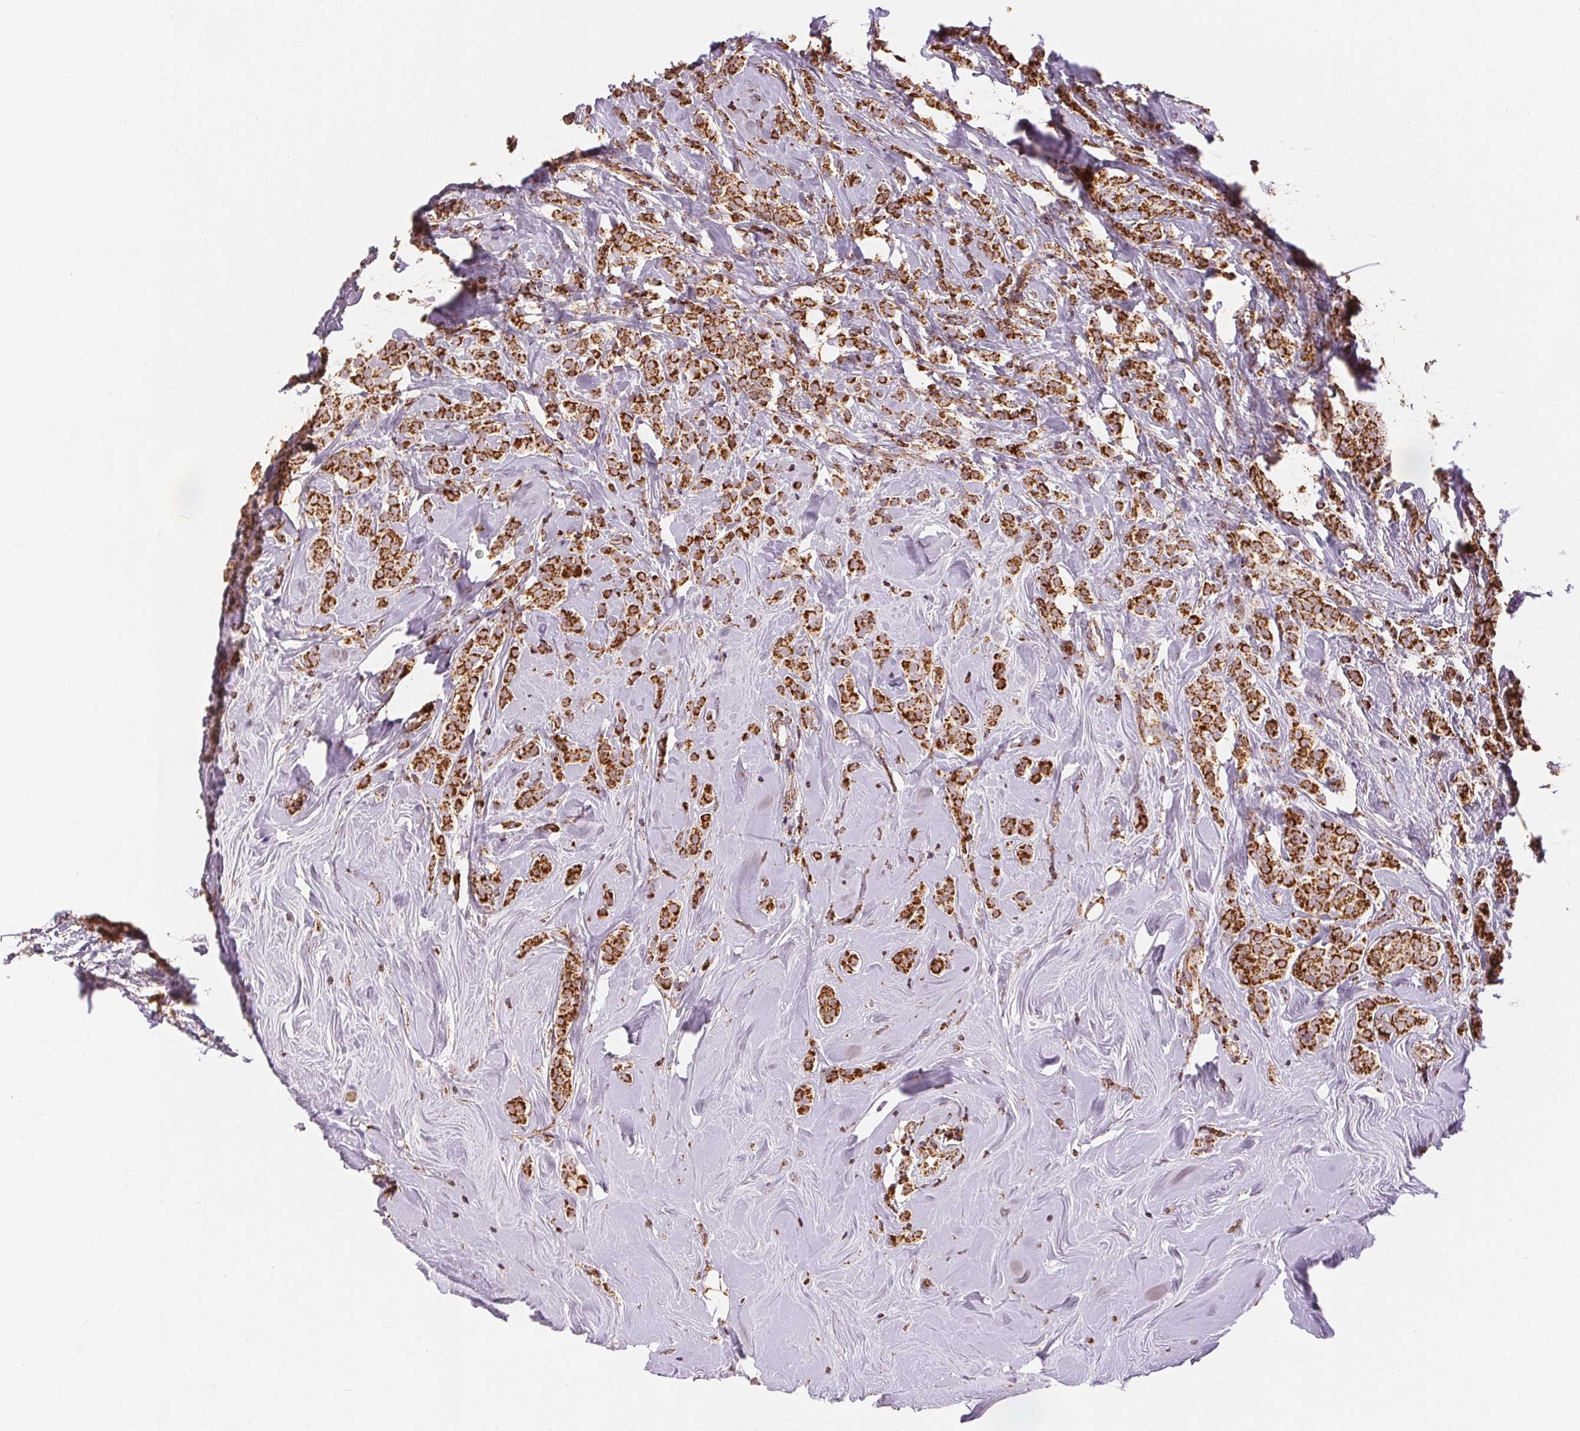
{"staining": {"intensity": "strong", "quantity": ">75%", "location": "cytoplasmic/membranous"}, "tissue": "breast cancer", "cell_type": "Tumor cells", "image_type": "cancer", "snomed": [{"axis": "morphology", "description": "Lobular carcinoma"}, {"axis": "topography", "description": "Breast"}], "caption": "Human lobular carcinoma (breast) stained for a protein (brown) demonstrates strong cytoplasmic/membranous positive staining in about >75% of tumor cells.", "gene": "SDHB", "patient": {"sex": "female", "age": 49}}